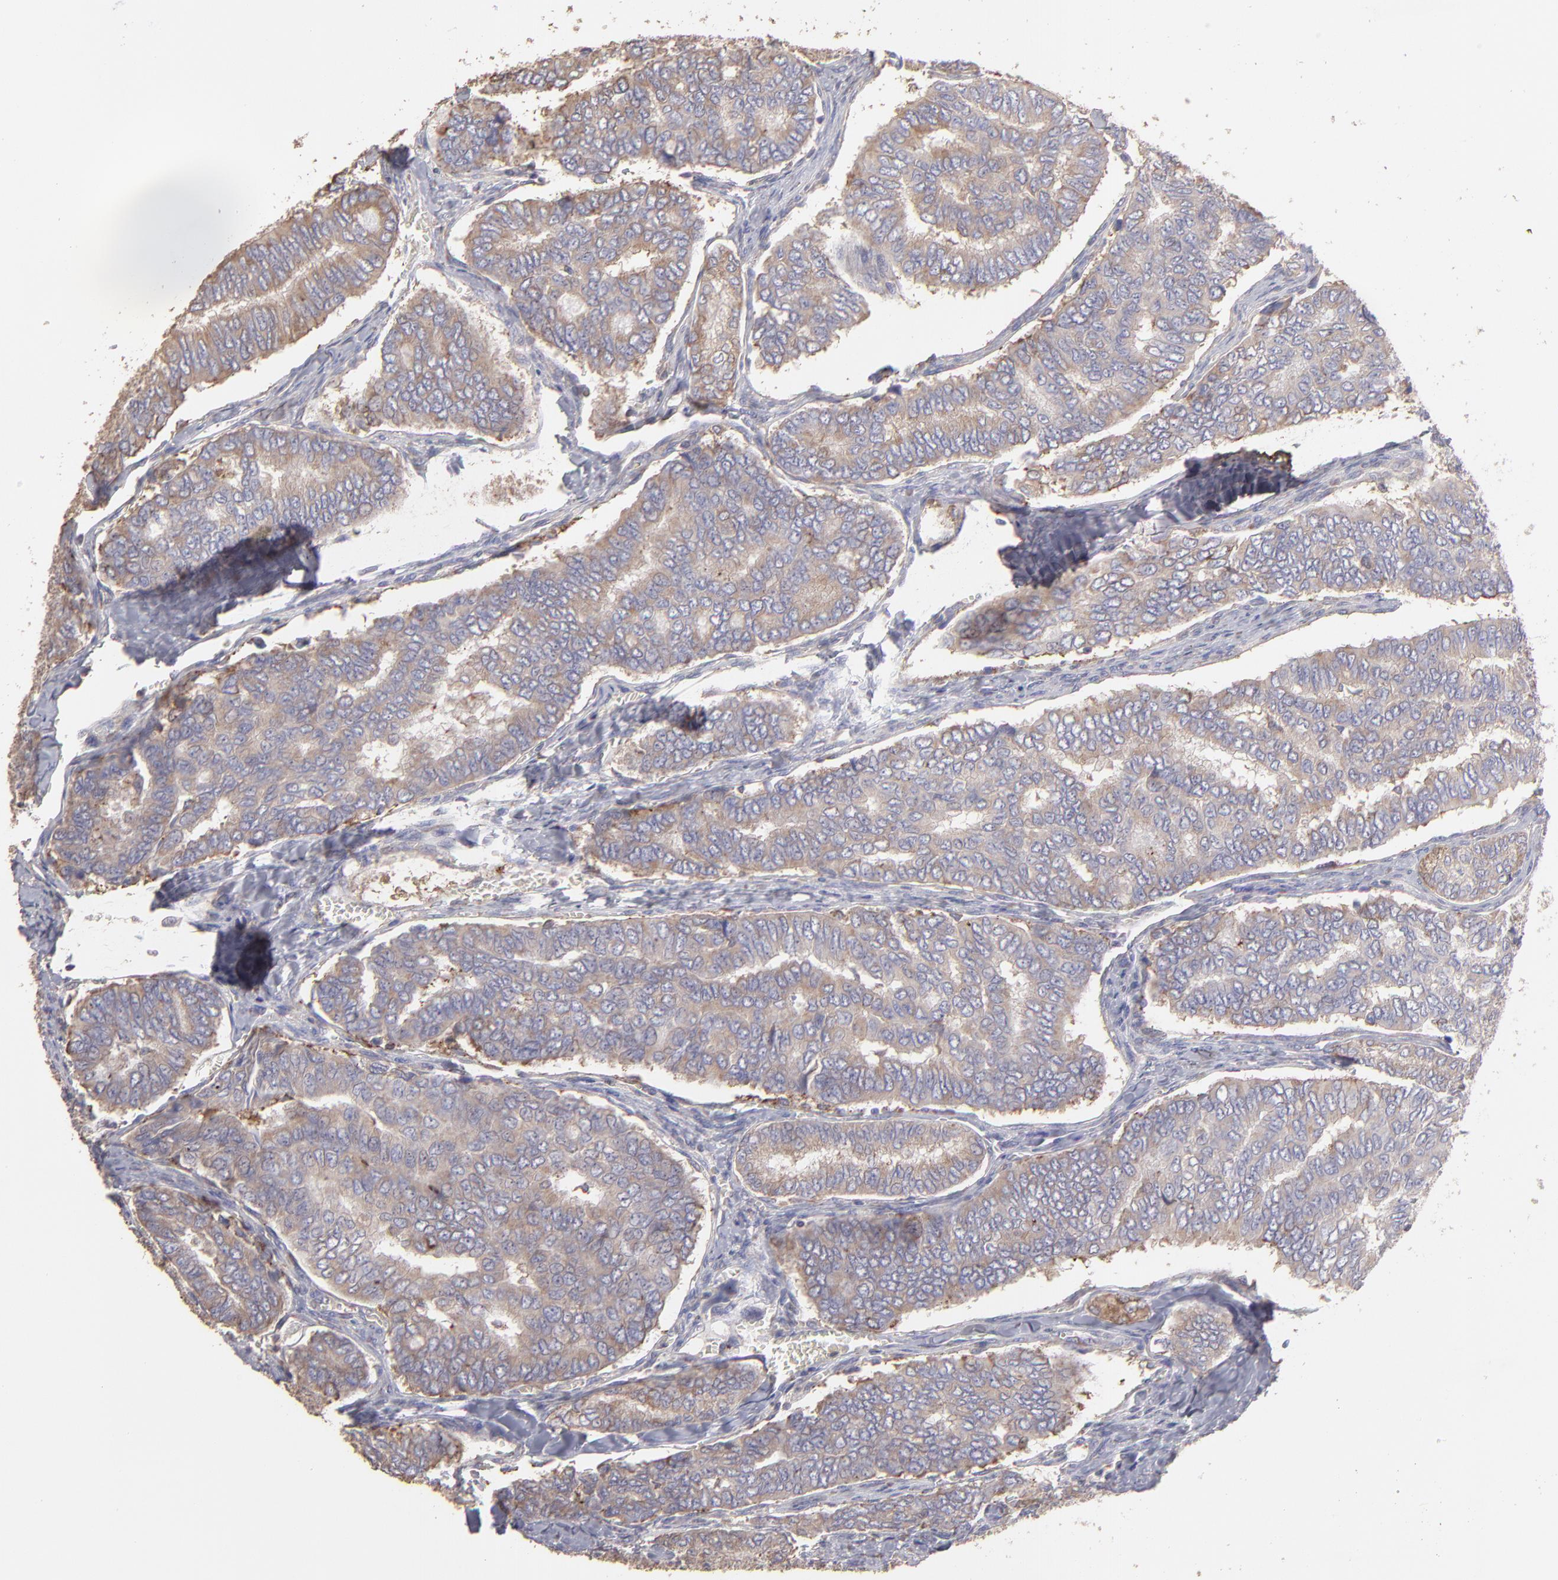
{"staining": {"intensity": "moderate", "quantity": ">75%", "location": "cytoplasmic/membranous"}, "tissue": "thyroid cancer", "cell_type": "Tumor cells", "image_type": "cancer", "snomed": [{"axis": "morphology", "description": "Papillary adenocarcinoma, NOS"}, {"axis": "topography", "description": "Thyroid gland"}], "caption": "Thyroid cancer was stained to show a protein in brown. There is medium levels of moderate cytoplasmic/membranous positivity in approximately >75% of tumor cells. The staining was performed using DAB, with brown indicating positive protein expression. Nuclei are stained blue with hematoxylin.", "gene": "CALR", "patient": {"sex": "female", "age": 35}}